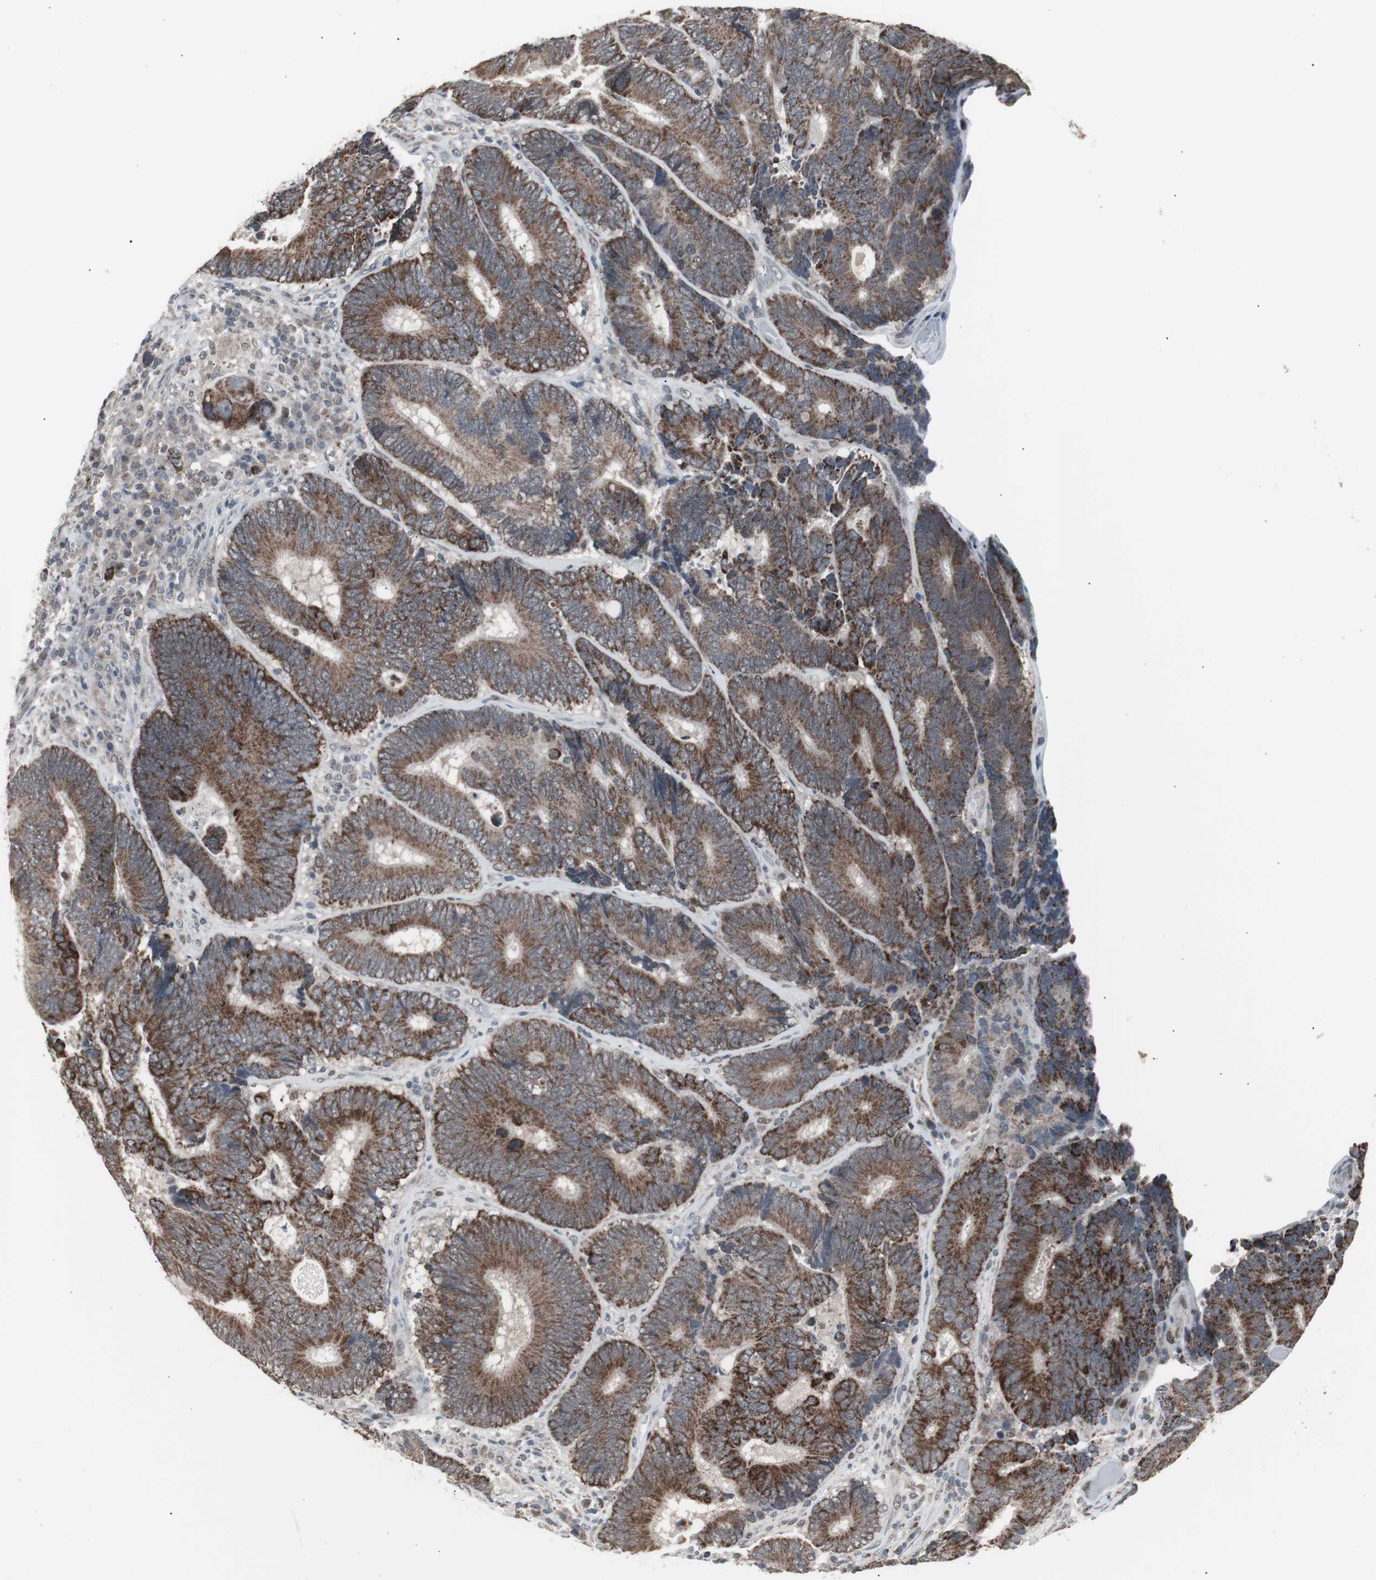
{"staining": {"intensity": "moderate", "quantity": ">75%", "location": "cytoplasmic/membranous"}, "tissue": "colorectal cancer", "cell_type": "Tumor cells", "image_type": "cancer", "snomed": [{"axis": "morphology", "description": "Adenocarcinoma, NOS"}, {"axis": "topography", "description": "Colon"}], "caption": "IHC (DAB (3,3'-diaminobenzidine)) staining of adenocarcinoma (colorectal) exhibits moderate cytoplasmic/membranous protein staining in approximately >75% of tumor cells.", "gene": "RXRA", "patient": {"sex": "female", "age": 78}}